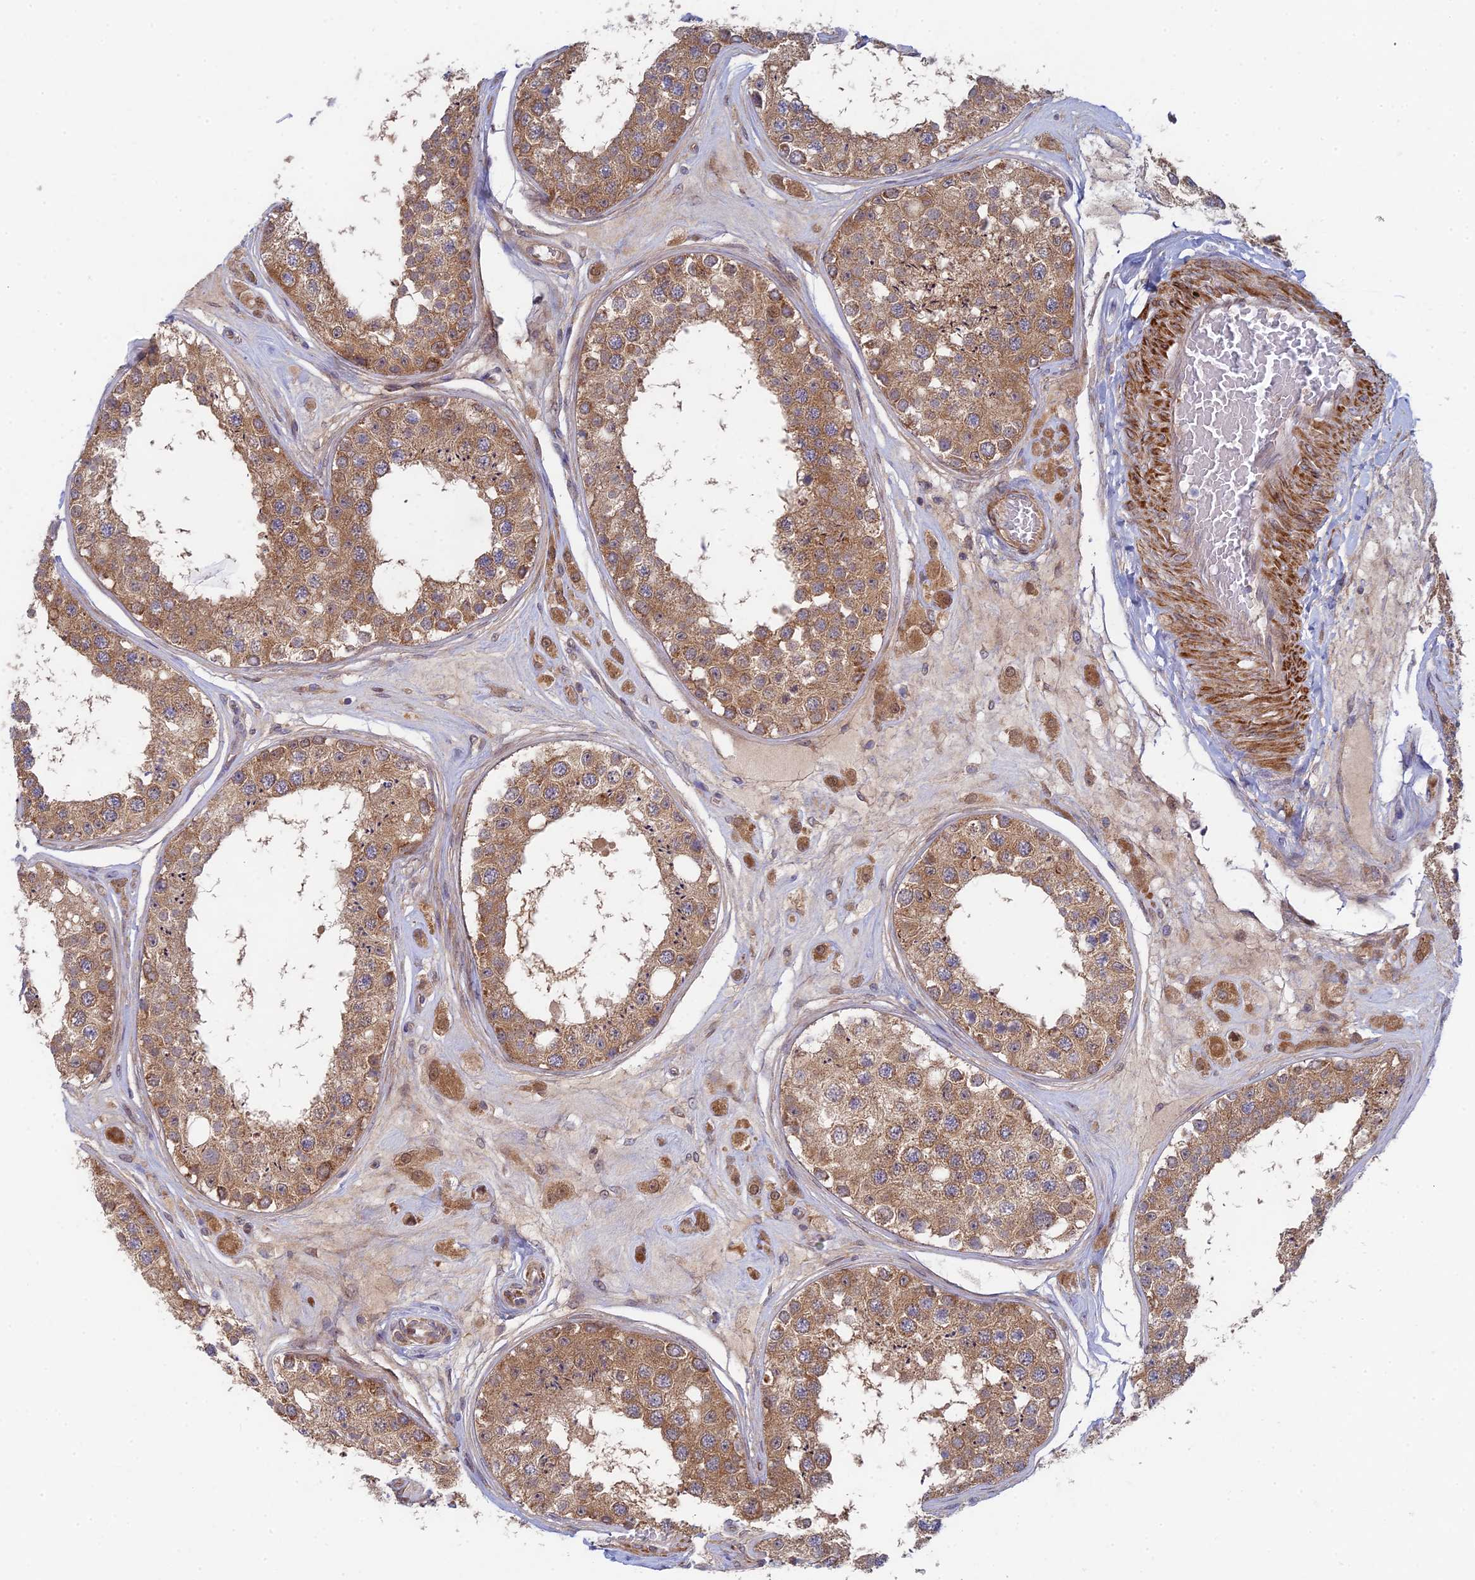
{"staining": {"intensity": "moderate", "quantity": ">75%", "location": "cytoplasmic/membranous"}, "tissue": "testis", "cell_type": "Cells in seminiferous ducts", "image_type": "normal", "snomed": [{"axis": "morphology", "description": "Normal tissue, NOS"}, {"axis": "topography", "description": "Testis"}], "caption": "This micrograph demonstrates unremarkable testis stained with IHC to label a protein in brown. The cytoplasmic/membranous of cells in seminiferous ducts show moderate positivity for the protein. Nuclei are counter-stained blue.", "gene": "INCA1", "patient": {"sex": "male", "age": 25}}